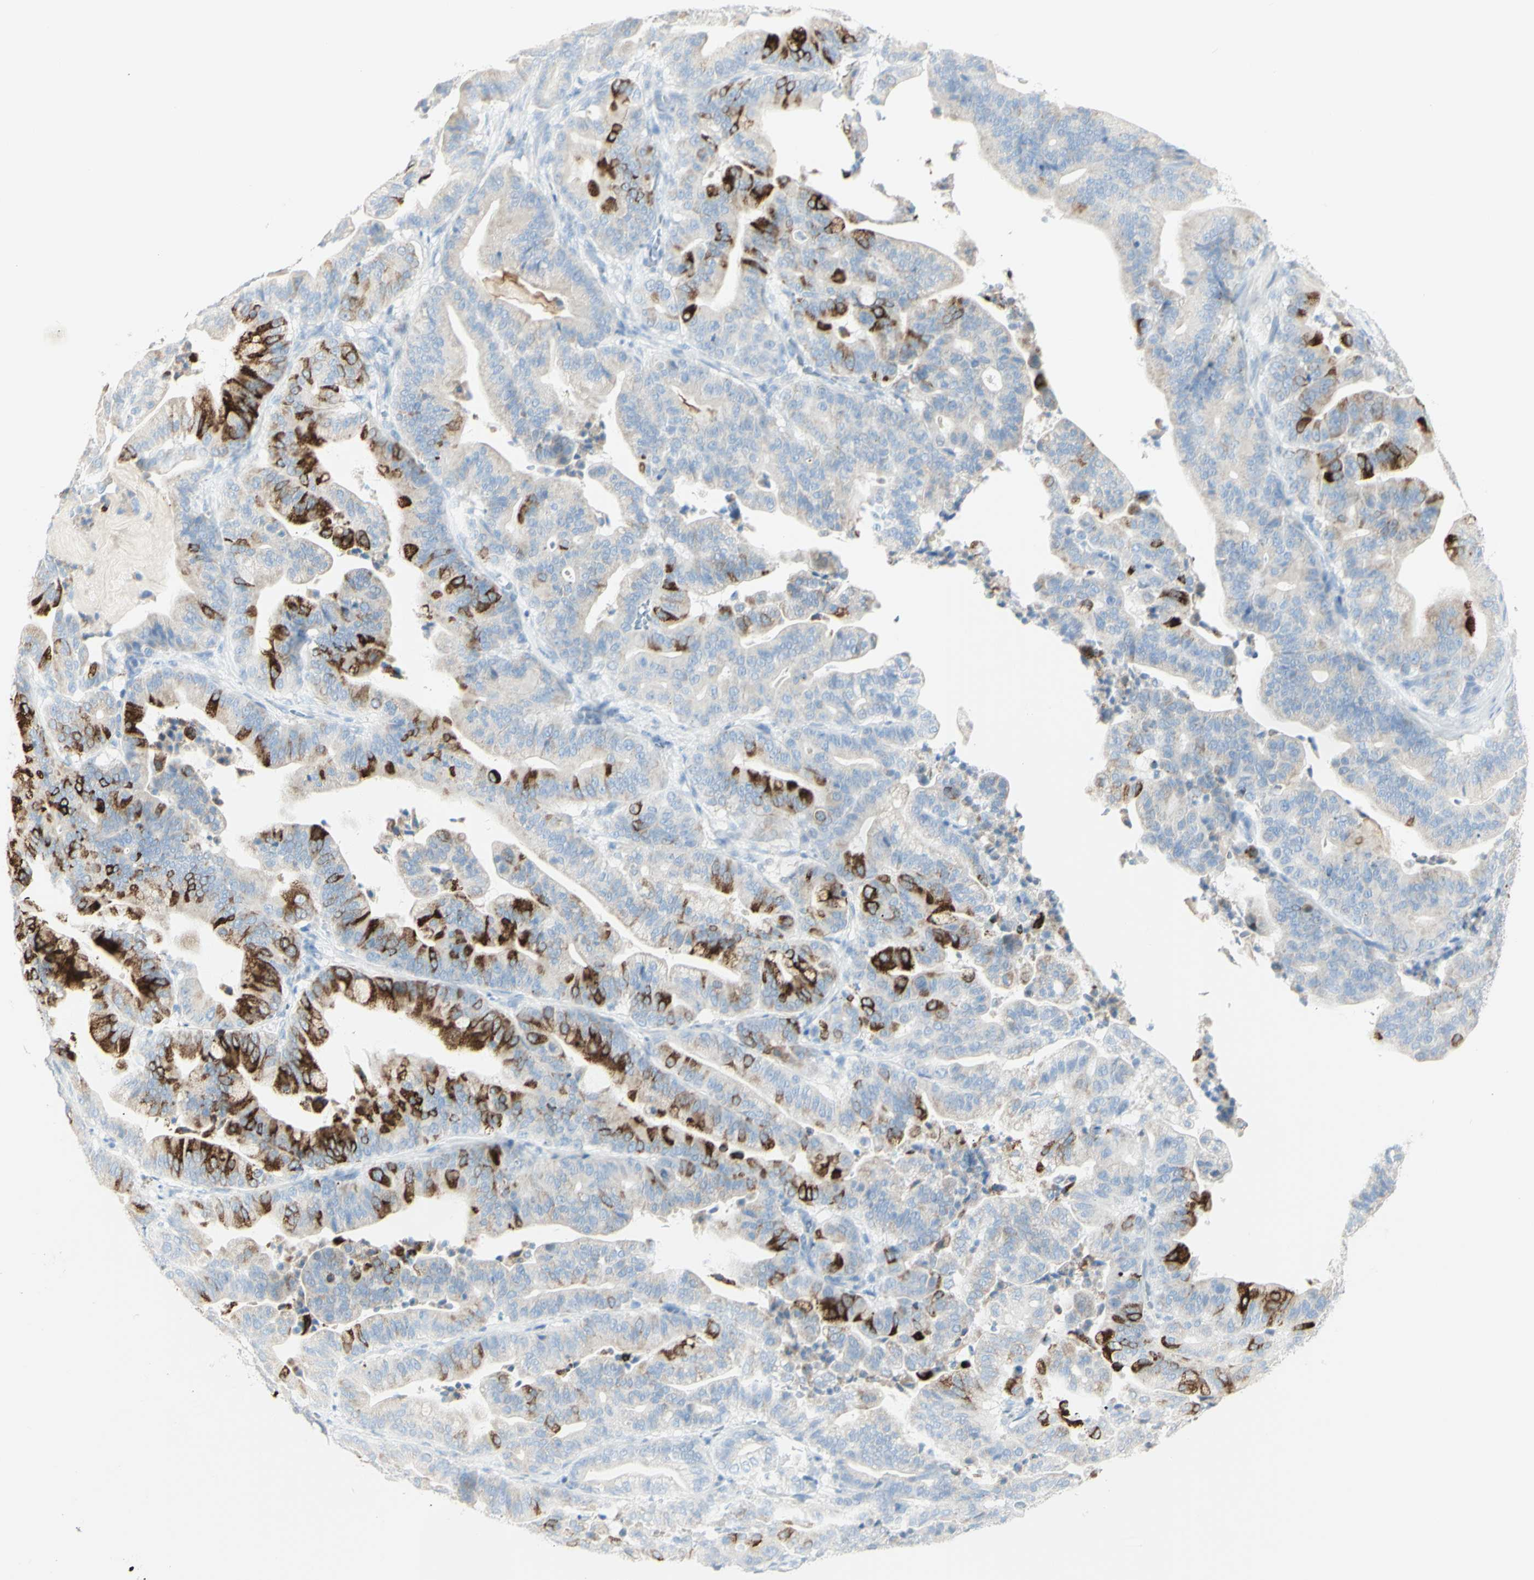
{"staining": {"intensity": "strong", "quantity": "<25%", "location": "cytoplasmic/membranous"}, "tissue": "pancreatic cancer", "cell_type": "Tumor cells", "image_type": "cancer", "snomed": [{"axis": "morphology", "description": "Adenocarcinoma, NOS"}, {"axis": "topography", "description": "Pancreas"}], "caption": "Immunohistochemistry image of pancreatic cancer stained for a protein (brown), which exhibits medium levels of strong cytoplasmic/membranous positivity in approximately <25% of tumor cells.", "gene": "LETM1", "patient": {"sex": "male", "age": 63}}